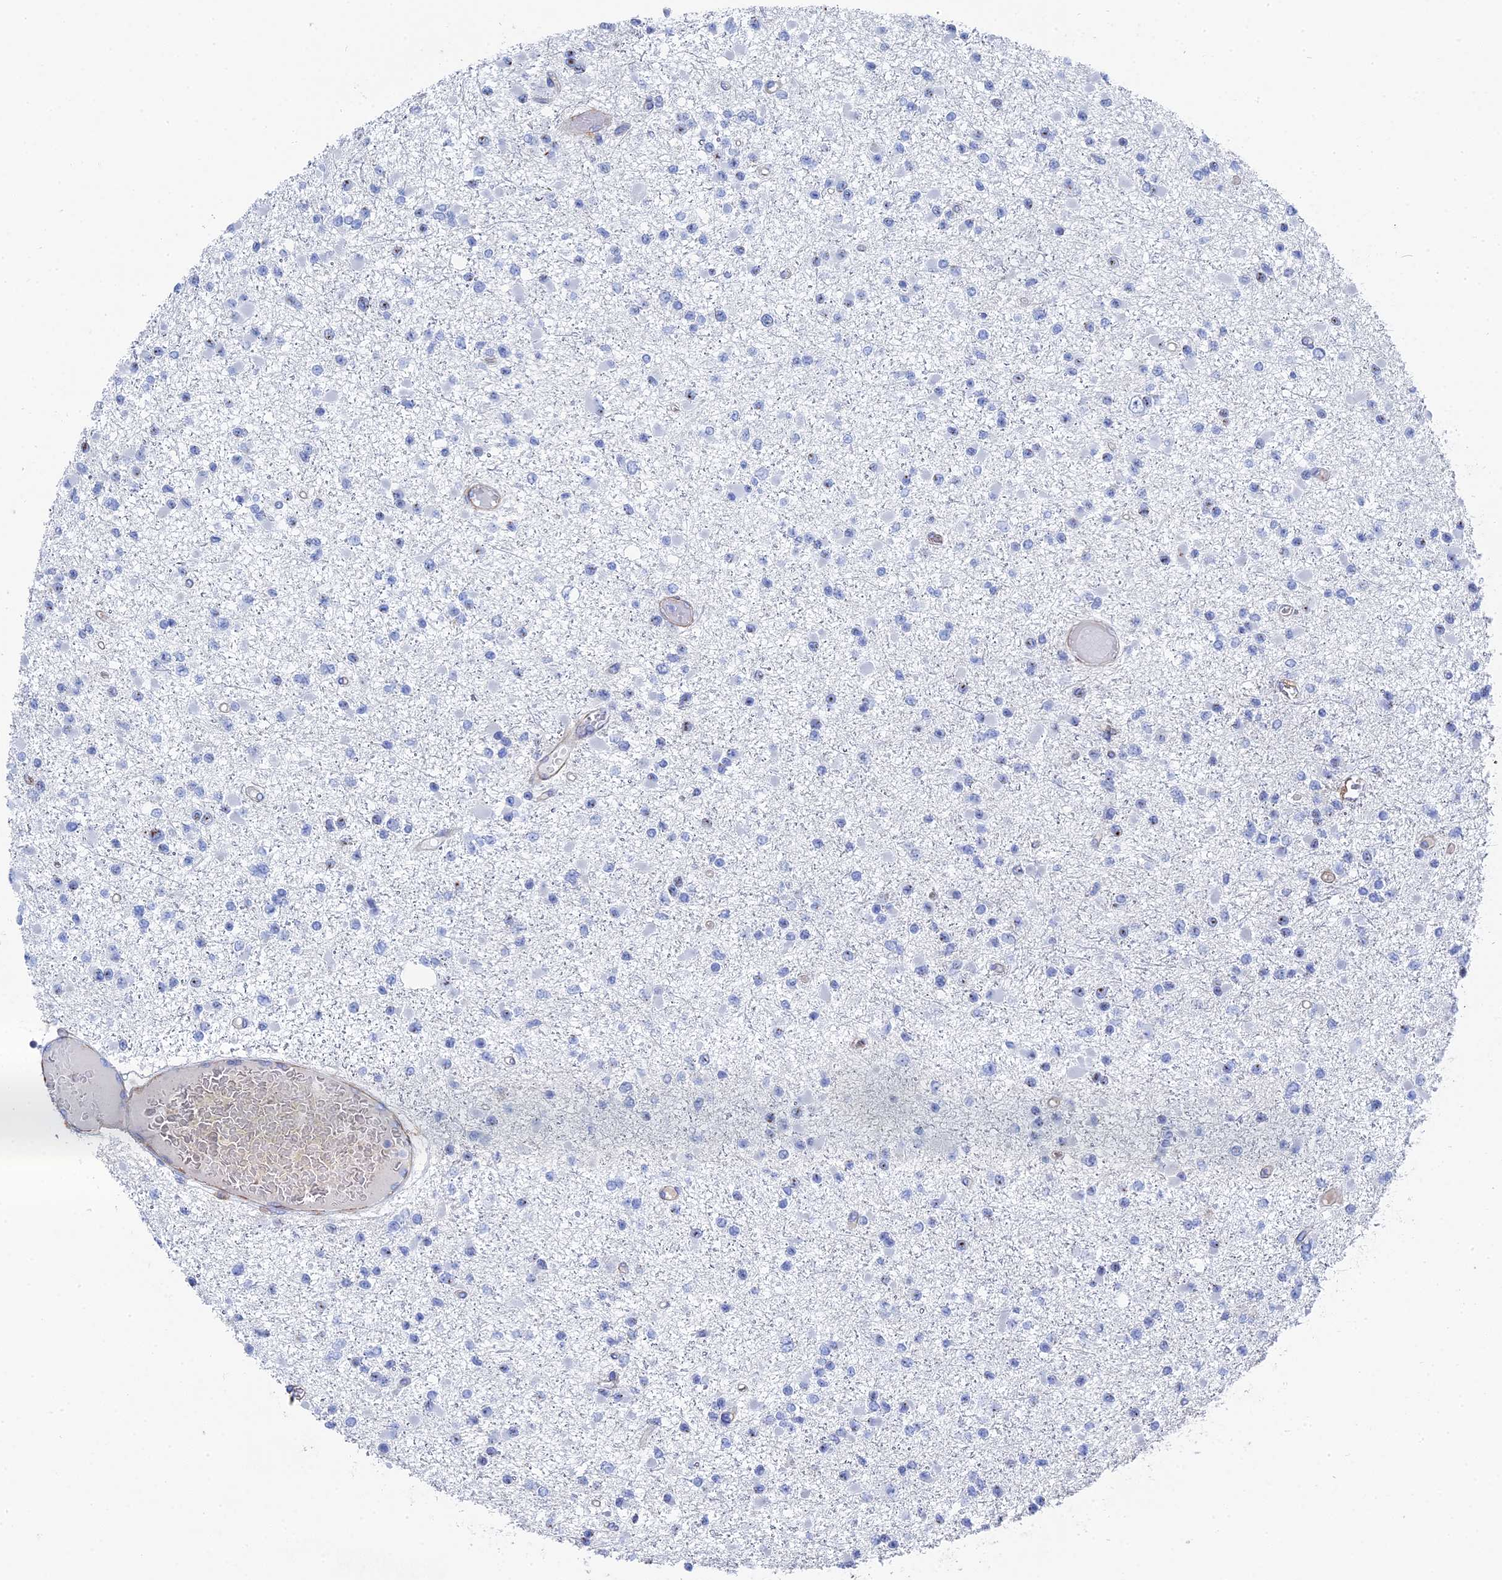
{"staining": {"intensity": "negative", "quantity": "none", "location": "none"}, "tissue": "glioma", "cell_type": "Tumor cells", "image_type": "cancer", "snomed": [{"axis": "morphology", "description": "Glioma, malignant, Low grade"}, {"axis": "topography", "description": "Brain"}], "caption": "Immunohistochemistry image of glioma stained for a protein (brown), which shows no positivity in tumor cells.", "gene": "STRA6", "patient": {"sex": "female", "age": 22}}